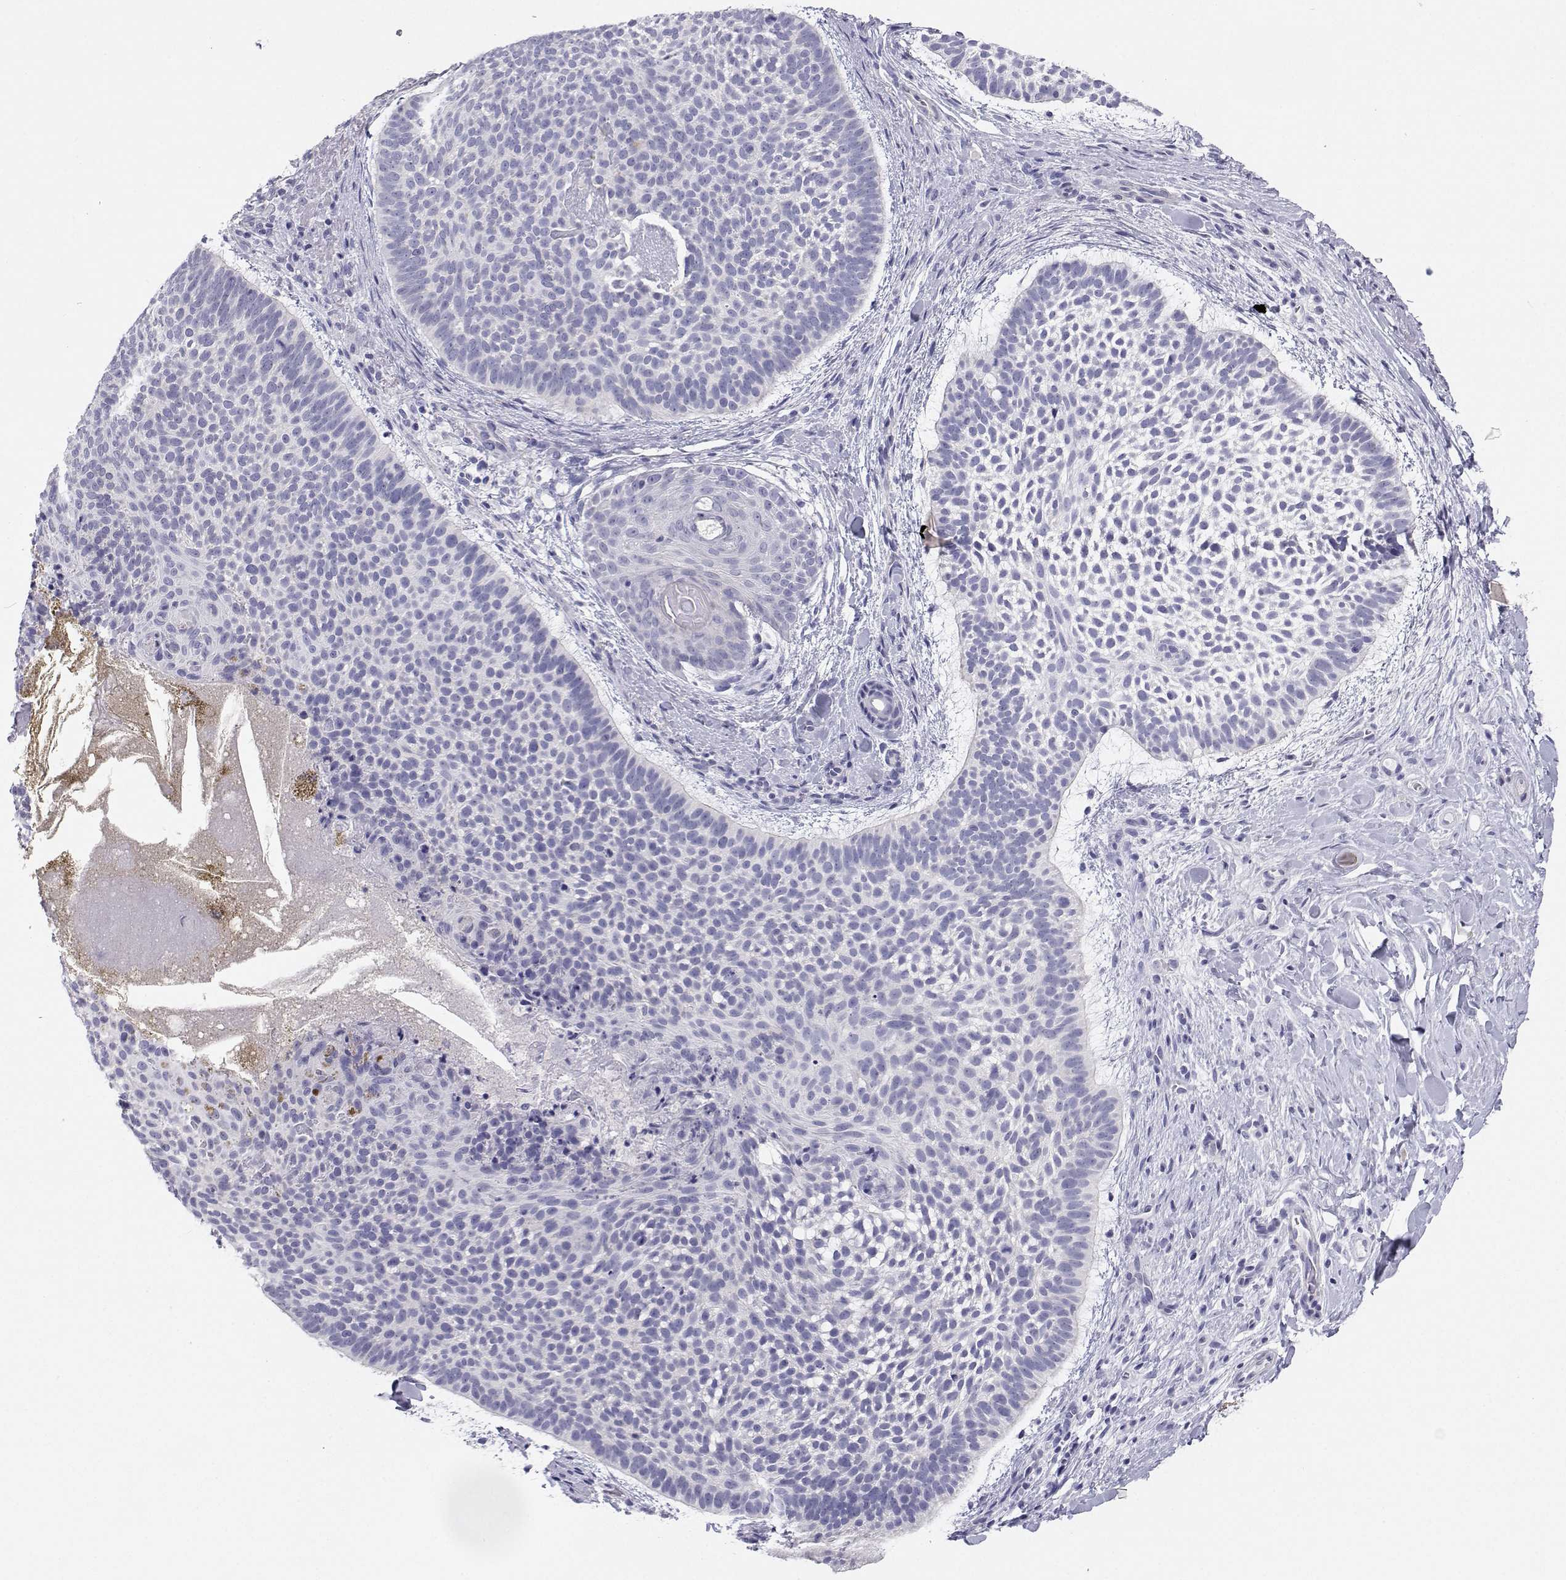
{"staining": {"intensity": "negative", "quantity": "none", "location": "none"}, "tissue": "skin cancer", "cell_type": "Tumor cells", "image_type": "cancer", "snomed": [{"axis": "morphology", "description": "Basal cell carcinoma"}, {"axis": "topography", "description": "Skin"}, {"axis": "topography", "description": "Skin of face"}], "caption": "DAB (3,3'-diaminobenzidine) immunohistochemical staining of human skin cancer (basal cell carcinoma) exhibits no significant staining in tumor cells. (IHC, brightfield microscopy, high magnification).", "gene": "BHMT", "patient": {"sex": "male", "age": 73}}